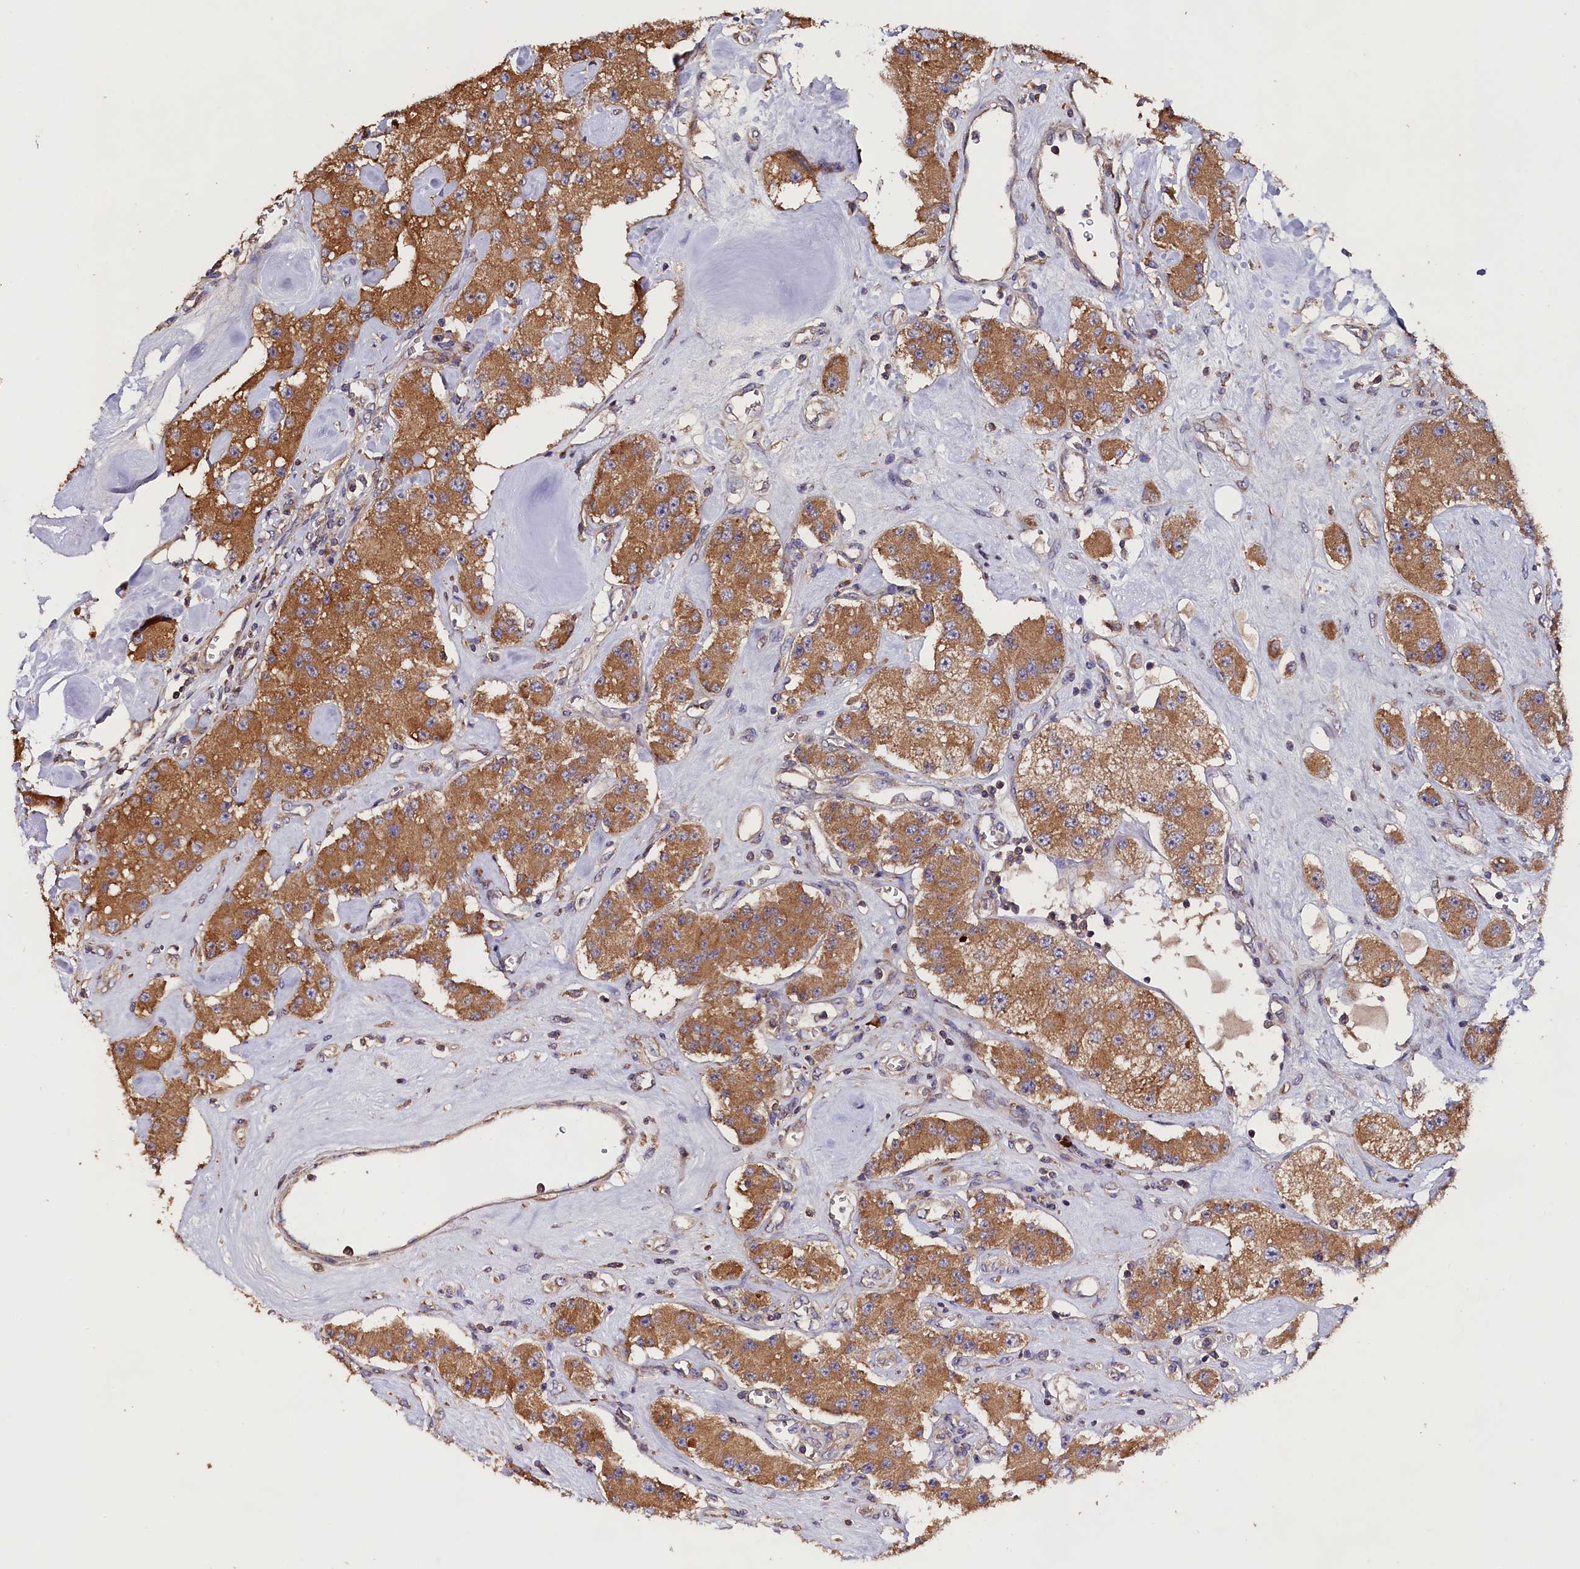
{"staining": {"intensity": "moderate", "quantity": ">75%", "location": "cytoplasmic/membranous"}, "tissue": "carcinoid", "cell_type": "Tumor cells", "image_type": "cancer", "snomed": [{"axis": "morphology", "description": "Carcinoid, malignant, NOS"}, {"axis": "topography", "description": "Pancreas"}], "caption": "High-power microscopy captured an IHC histopathology image of malignant carcinoid, revealing moderate cytoplasmic/membranous expression in approximately >75% of tumor cells.", "gene": "ENKD1", "patient": {"sex": "male", "age": 41}}